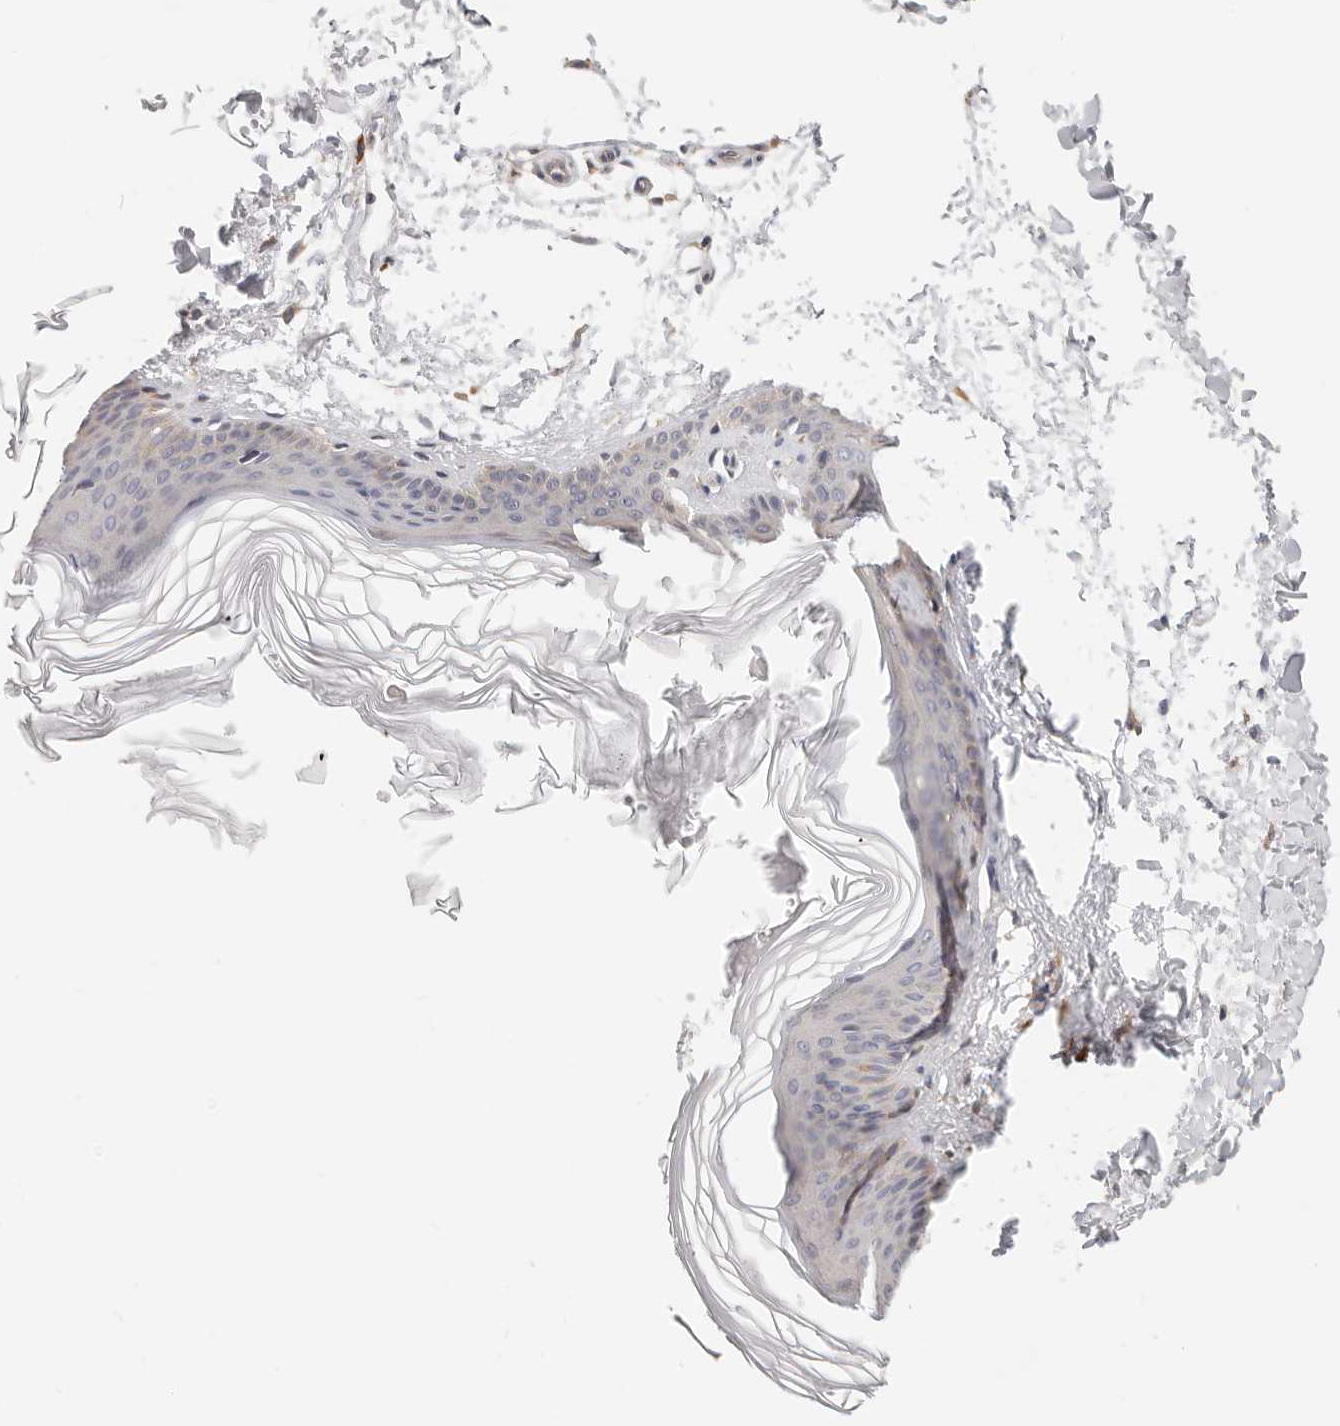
{"staining": {"intensity": "negative", "quantity": "none", "location": "none"}, "tissue": "skin", "cell_type": "Fibroblasts", "image_type": "normal", "snomed": [{"axis": "morphology", "description": "Normal tissue, NOS"}, {"axis": "topography", "description": "Skin"}], "caption": "High power microscopy image of an IHC photomicrograph of benign skin, revealing no significant staining in fibroblasts.", "gene": "AFDN", "patient": {"sex": "female", "age": 27}}